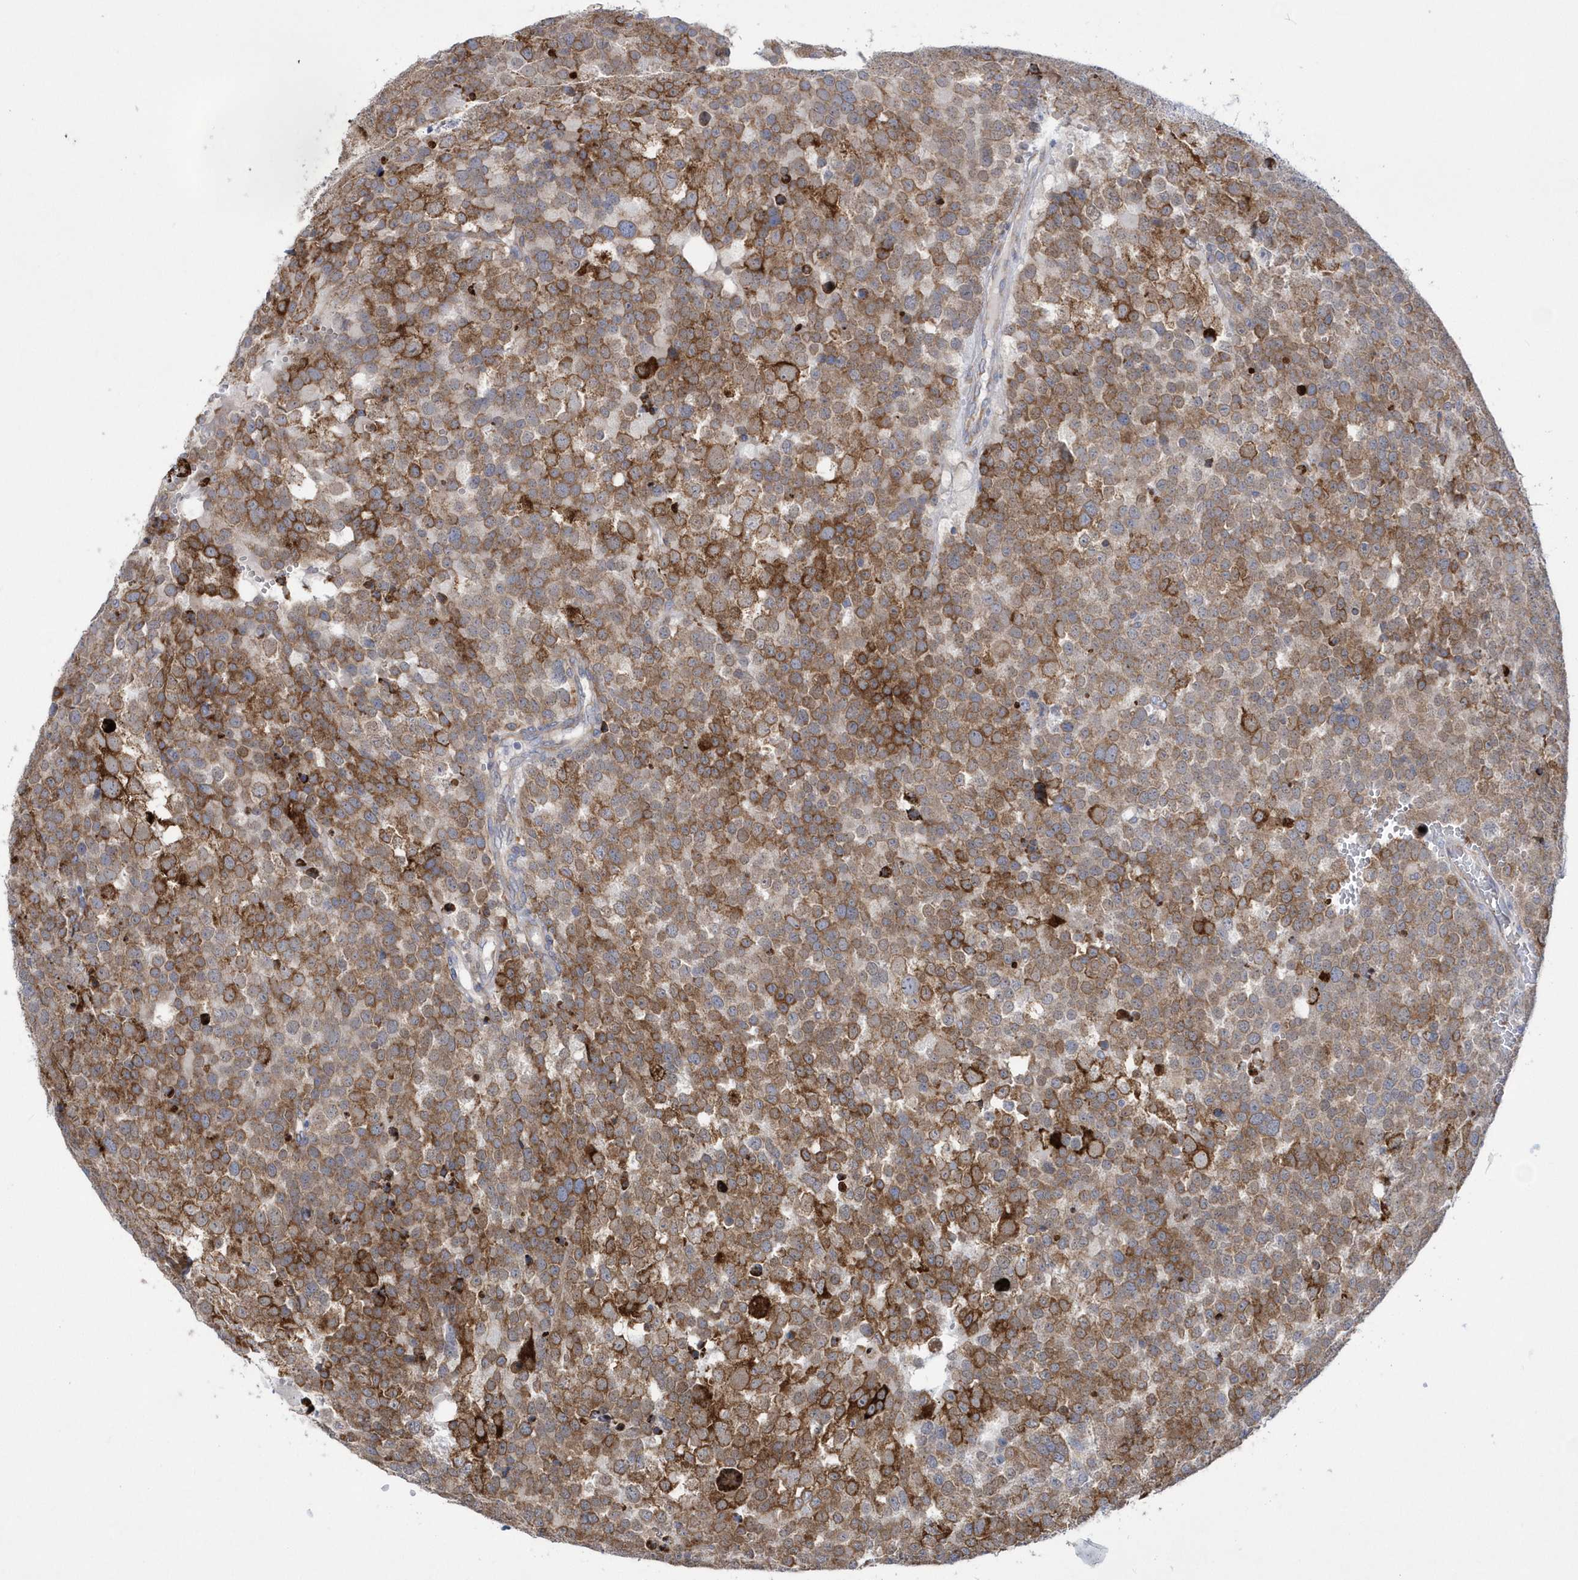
{"staining": {"intensity": "moderate", "quantity": ">75%", "location": "cytoplasmic/membranous"}, "tissue": "testis cancer", "cell_type": "Tumor cells", "image_type": "cancer", "snomed": [{"axis": "morphology", "description": "Seminoma, NOS"}, {"axis": "topography", "description": "Testis"}], "caption": "Moderate cytoplasmic/membranous expression for a protein is identified in about >75% of tumor cells of testis cancer using immunohistochemistry (IHC).", "gene": "MED31", "patient": {"sex": "male", "age": 71}}